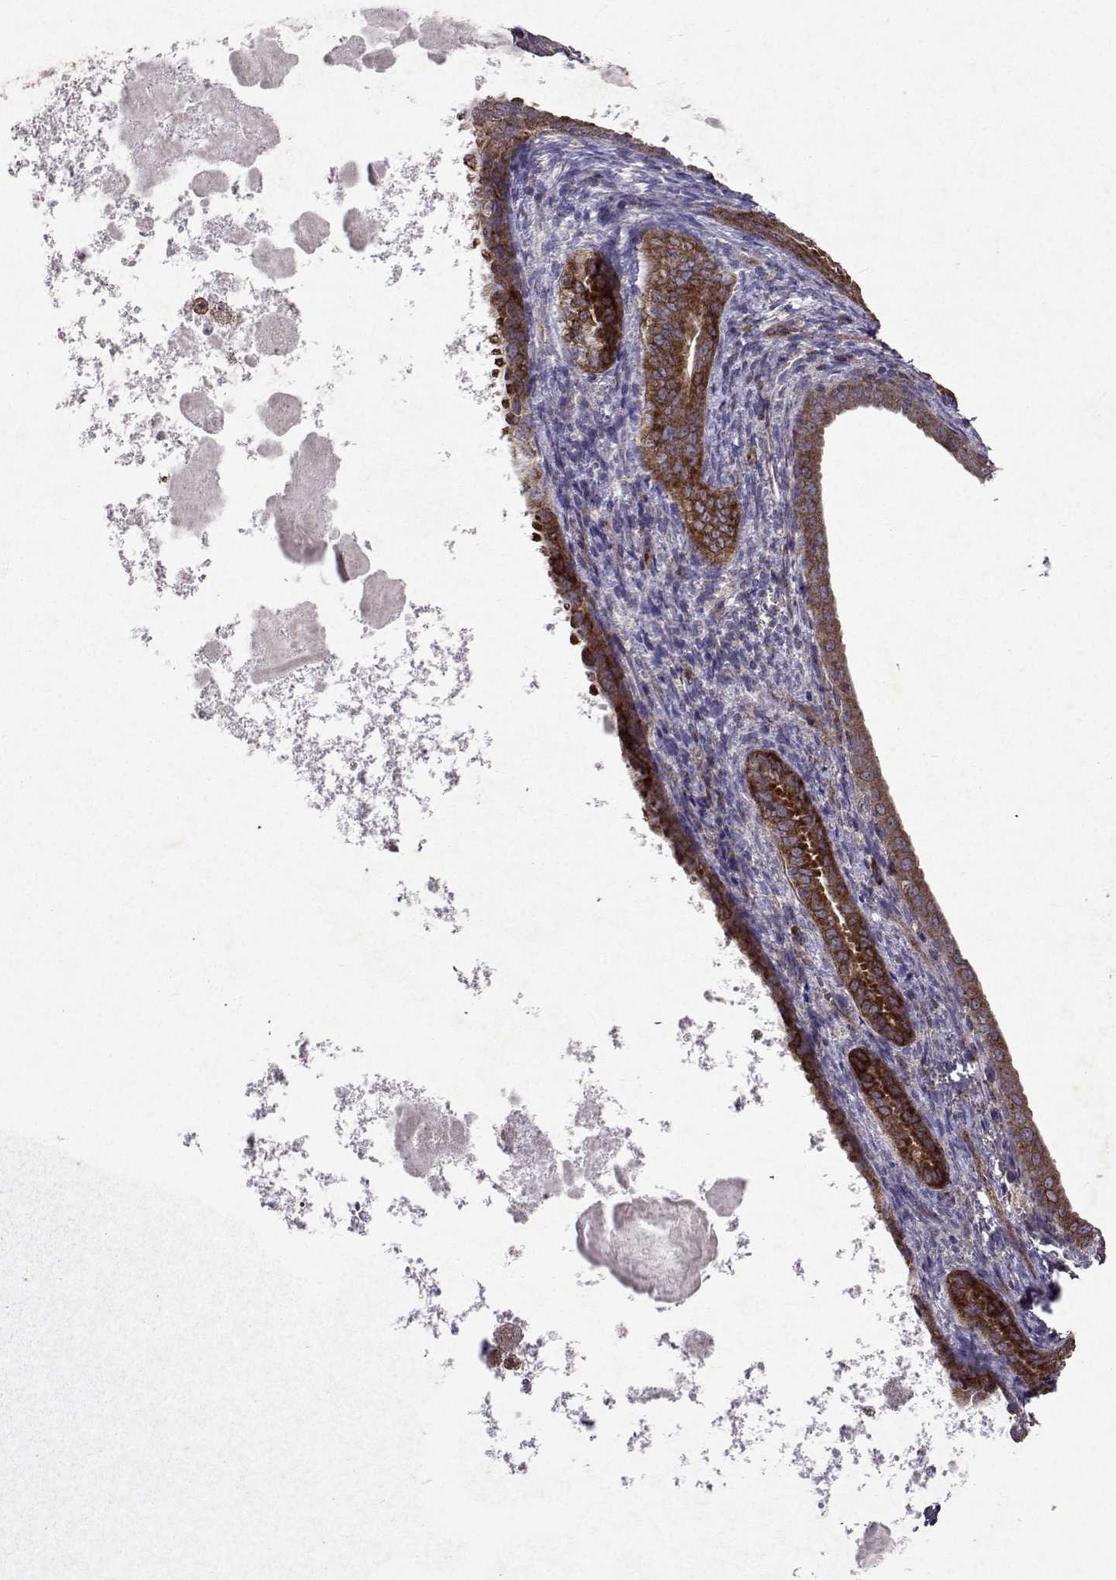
{"staining": {"intensity": "moderate", "quantity": ">75%", "location": "cytoplasmic/membranous"}, "tissue": "endometrial cancer", "cell_type": "Tumor cells", "image_type": "cancer", "snomed": [{"axis": "morphology", "description": "Adenocarcinoma, NOS"}, {"axis": "topography", "description": "Endometrium"}], "caption": "This image reveals endometrial cancer (adenocarcinoma) stained with IHC to label a protein in brown. The cytoplasmic/membranous of tumor cells show moderate positivity for the protein. Nuclei are counter-stained blue.", "gene": "TARBP2", "patient": {"sex": "female", "age": 86}}